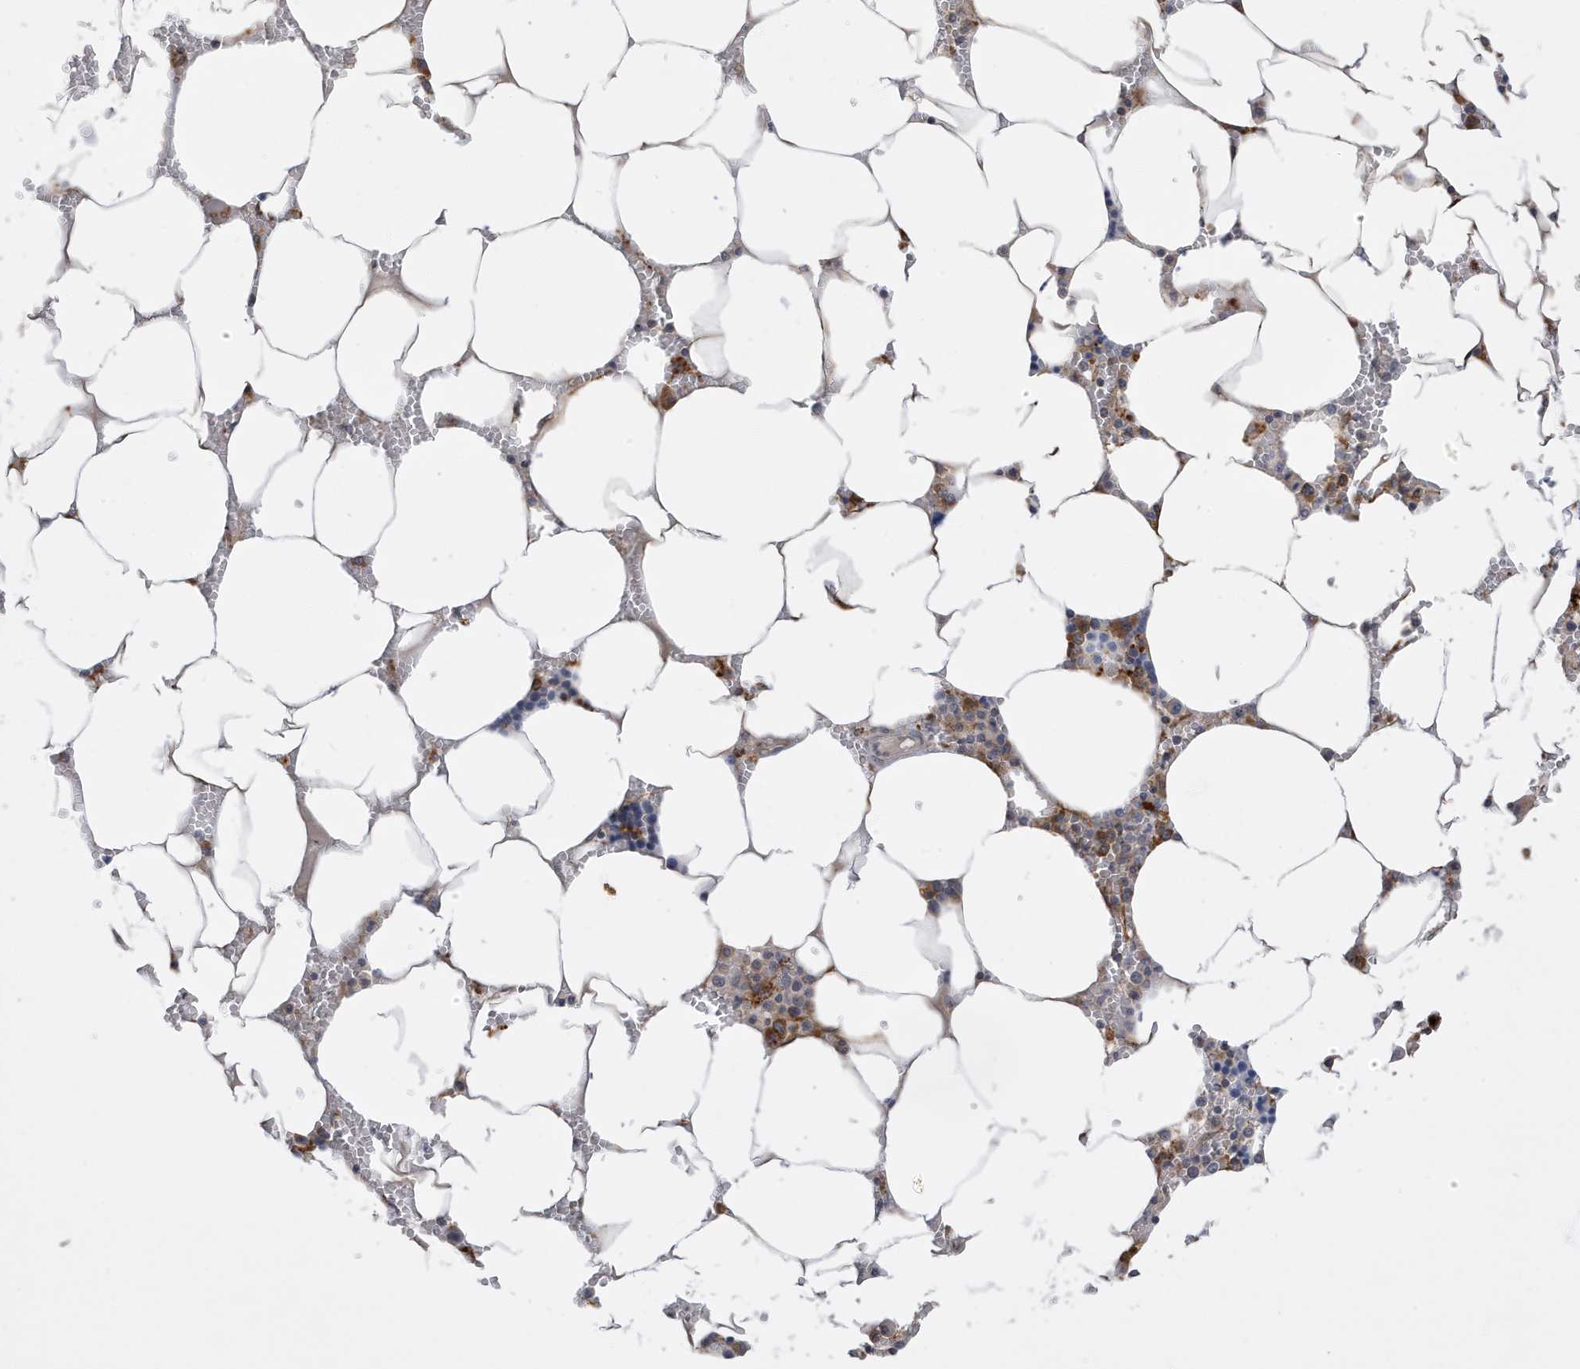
{"staining": {"intensity": "moderate", "quantity": "<25%", "location": "cytoplasmic/membranous"}, "tissue": "bone marrow", "cell_type": "Hematopoietic cells", "image_type": "normal", "snomed": [{"axis": "morphology", "description": "Normal tissue, NOS"}, {"axis": "topography", "description": "Bone marrow"}], "caption": "Protein positivity by IHC reveals moderate cytoplasmic/membranous positivity in about <25% of hematopoietic cells in unremarkable bone marrow.", "gene": "ZNF507", "patient": {"sex": "male", "age": 70}}